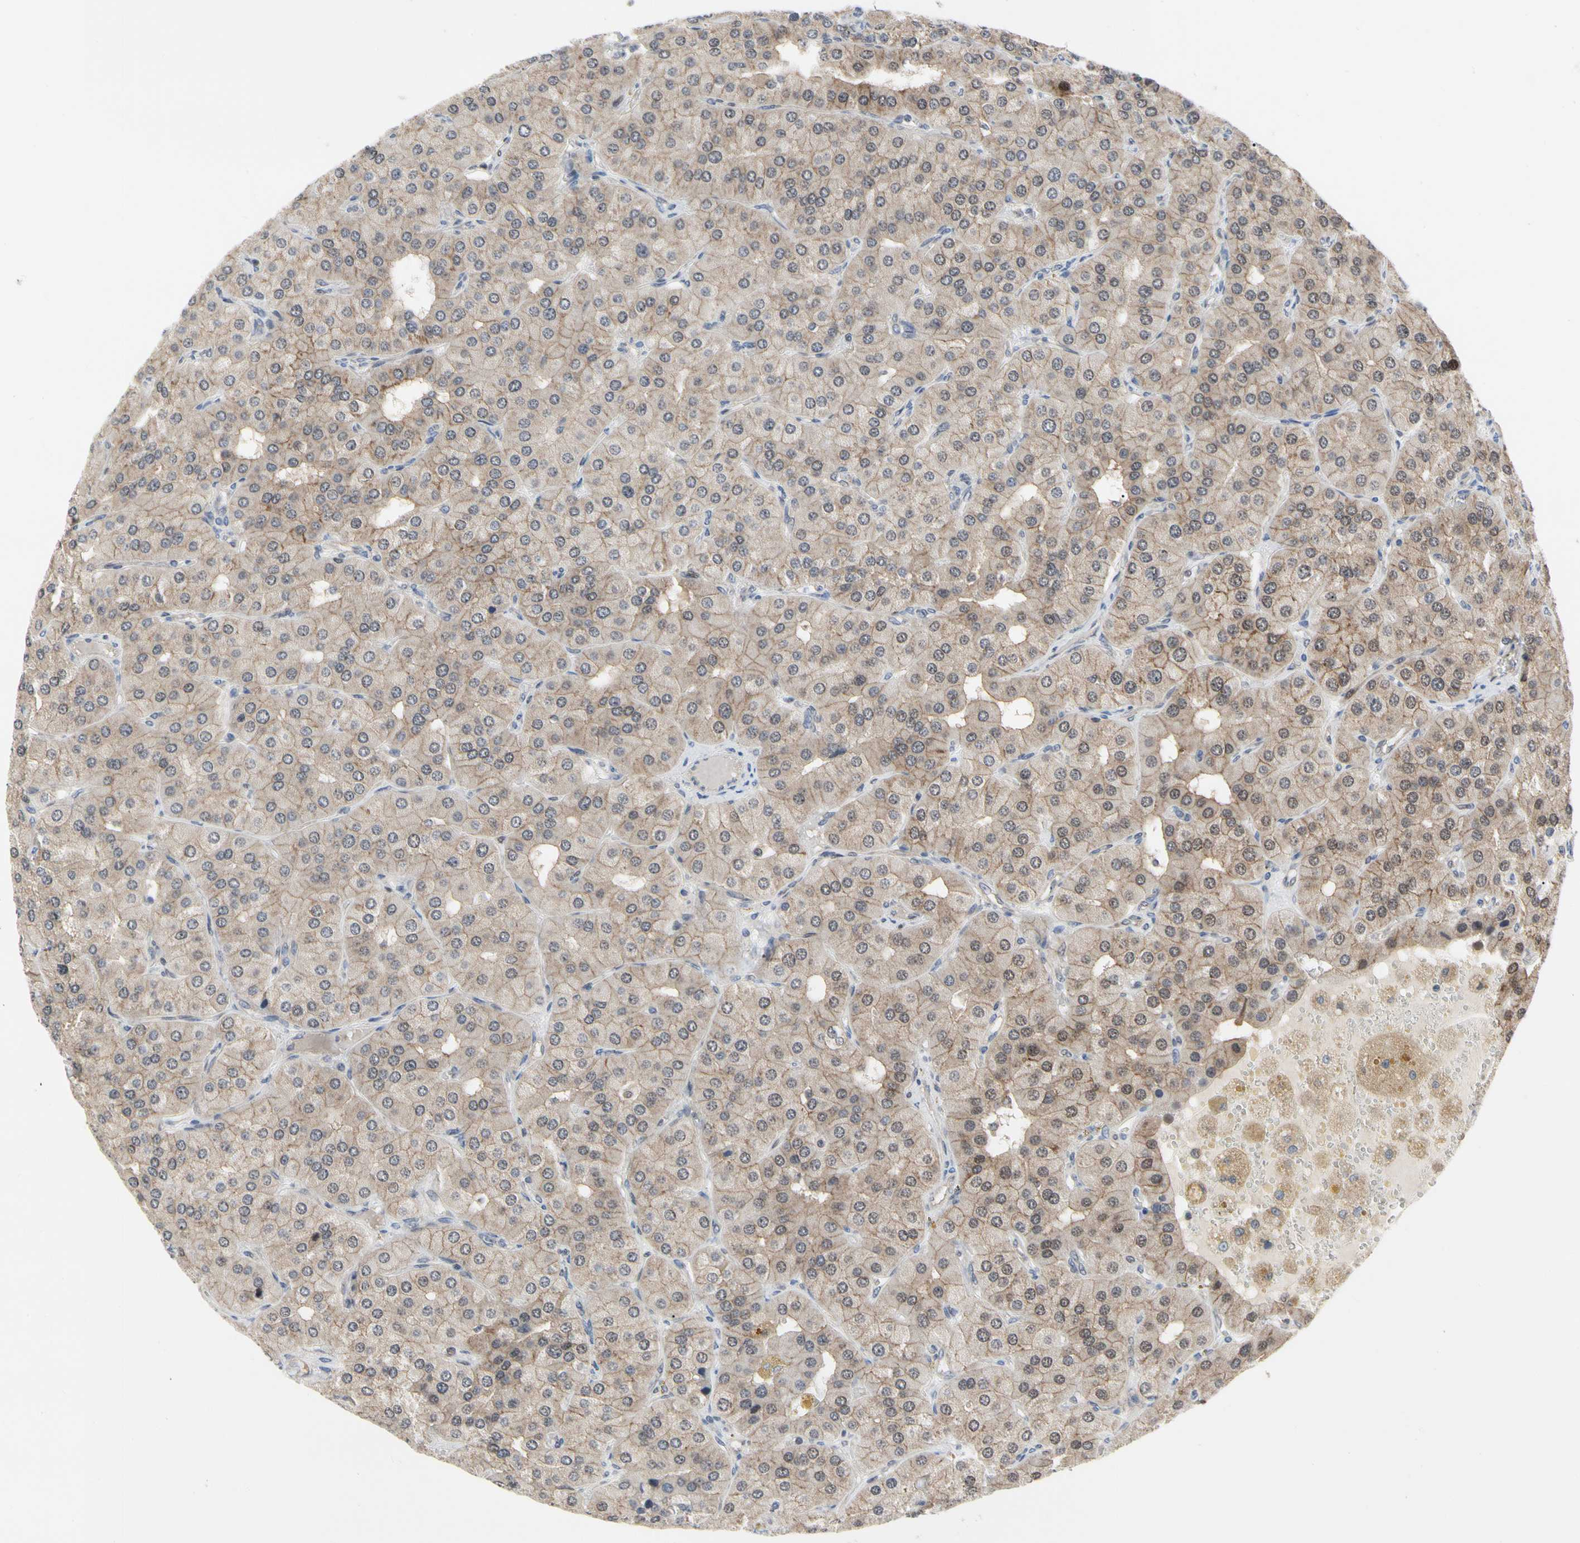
{"staining": {"intensity": "moderate", "quantity": ">75%", "location": "cytoplasmic/membranous,nuclear"}, "tissue": "parathyroid gland", "cell_type": "Glandular cells", "image_type": "normal", "snomed": [{"axis": "morphology", "description": "Normal tissue, NOS"}, {"axis": "morphology", "description": "Adenoma, NOS"}, {"axis": "topography", "description": "Parathyroid gland"}], "caption": "The image exhibits a brown stain indicating the presence of a protein in the cytoplasmic/membranous,nuclear of glandular cells in parathyroid gland. Using DAB (brown) and hematoxylin (blue) stains, captured at high magnification using brightfield microscopy.", "gene": "CDK5", "patient": {"sex": "female", "age": 86}}